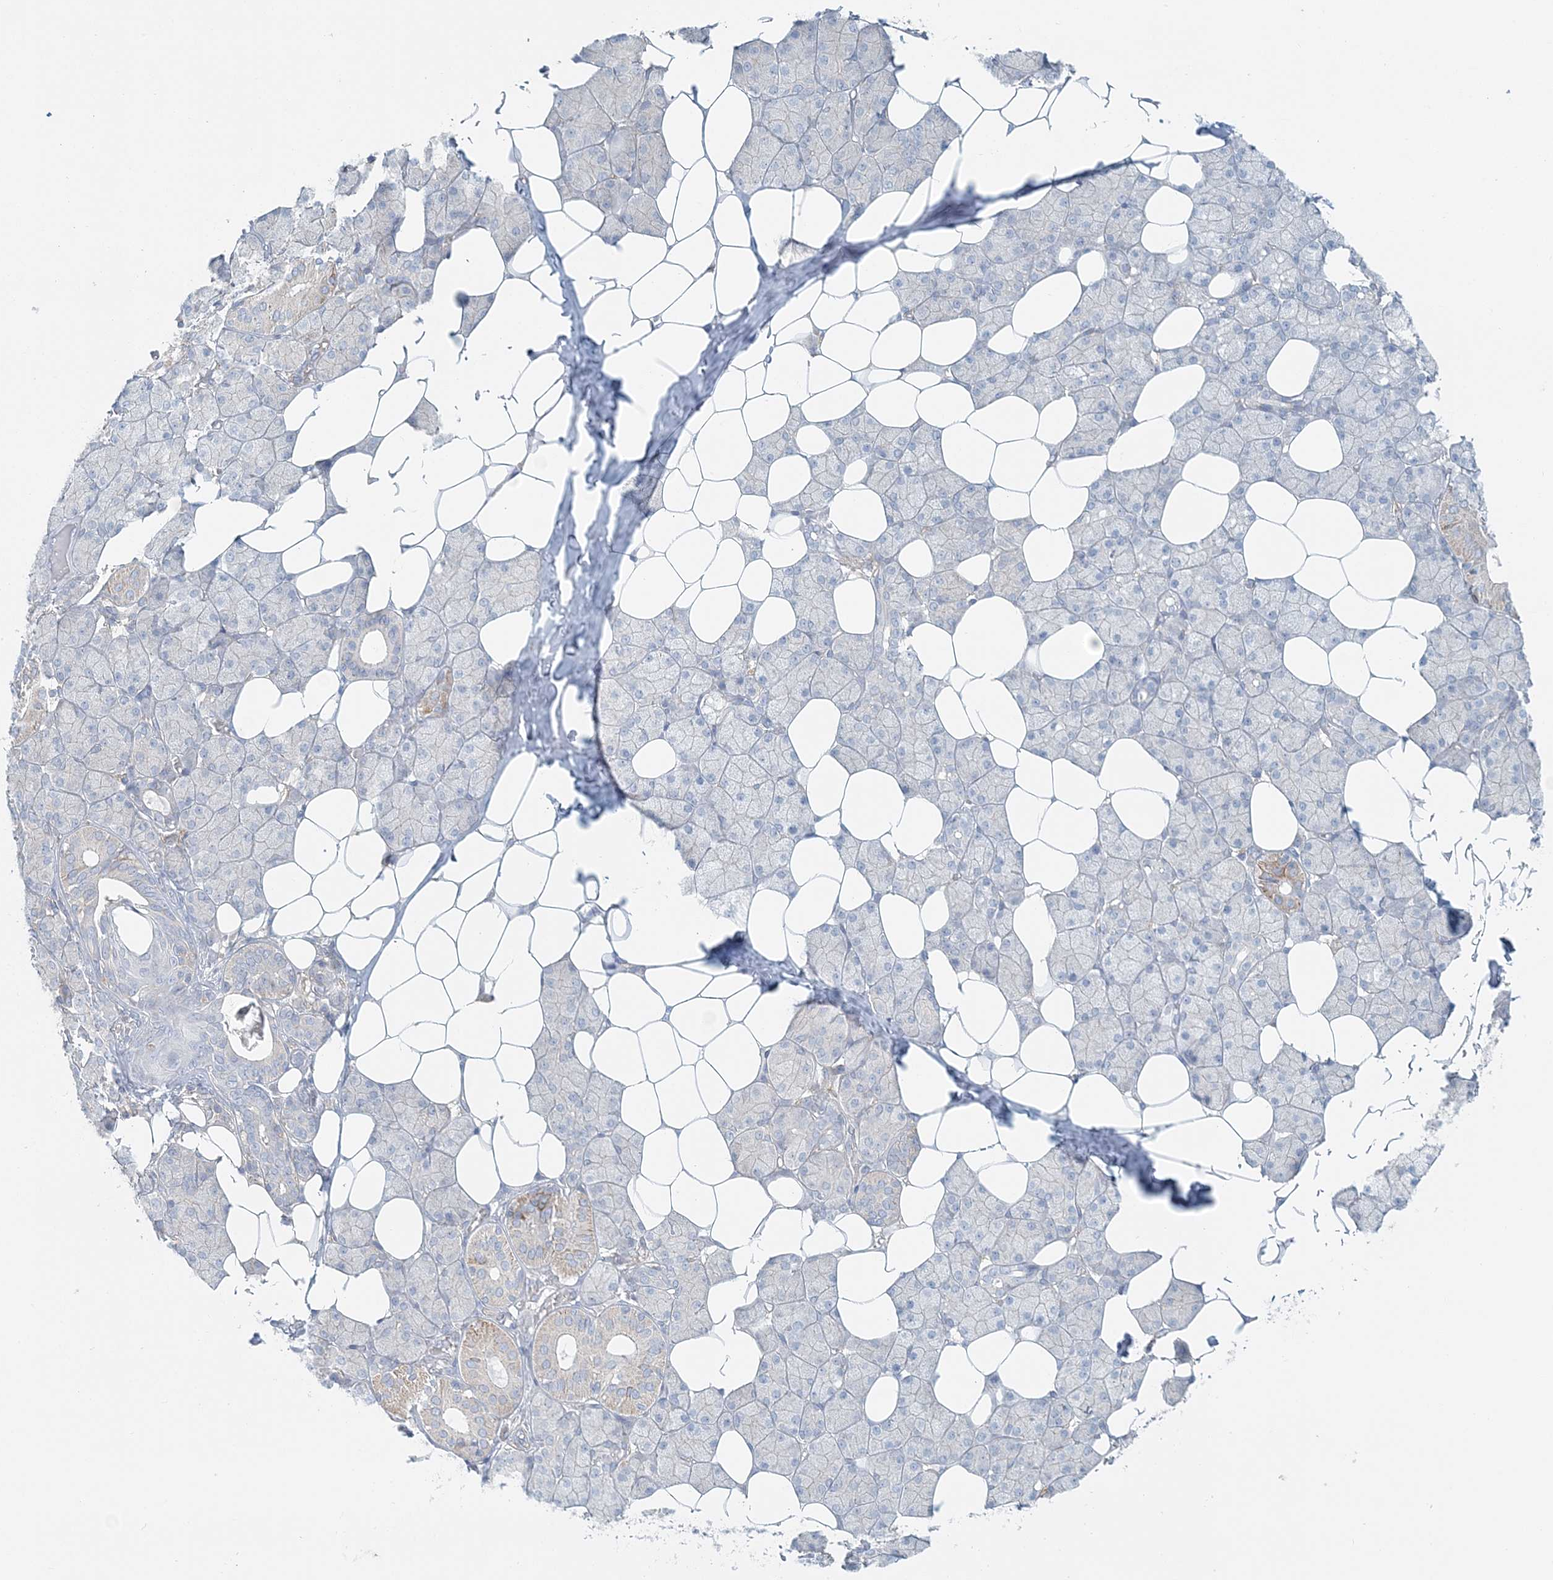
{"staining": {"intensity": "moderate", "quantity": "<25%", "location": "cytoplasmic/membranous"}, "tissue": "salivary gland", "cell_type": "Glandular cells", "image_type": "normal", "snomed": [{"axis": "morphology", "description": "Normal tissue, NOS"}, {"axis": "topography", "description": "Salivary gland"}], "caption": "Moderate cytoplasmic/membranous staining is present in approximately <25% of glandular cells in unremarkable salivary gland. The staining was performed using DAB (3,3'-diaminobenzidine) to visualize the protein expression in brown, while the nuclei were stained in blue with hematoxylin (Magnification: 20x).", "gene": "STK11IP", "patient": {"sex": "female", "age": 33}}